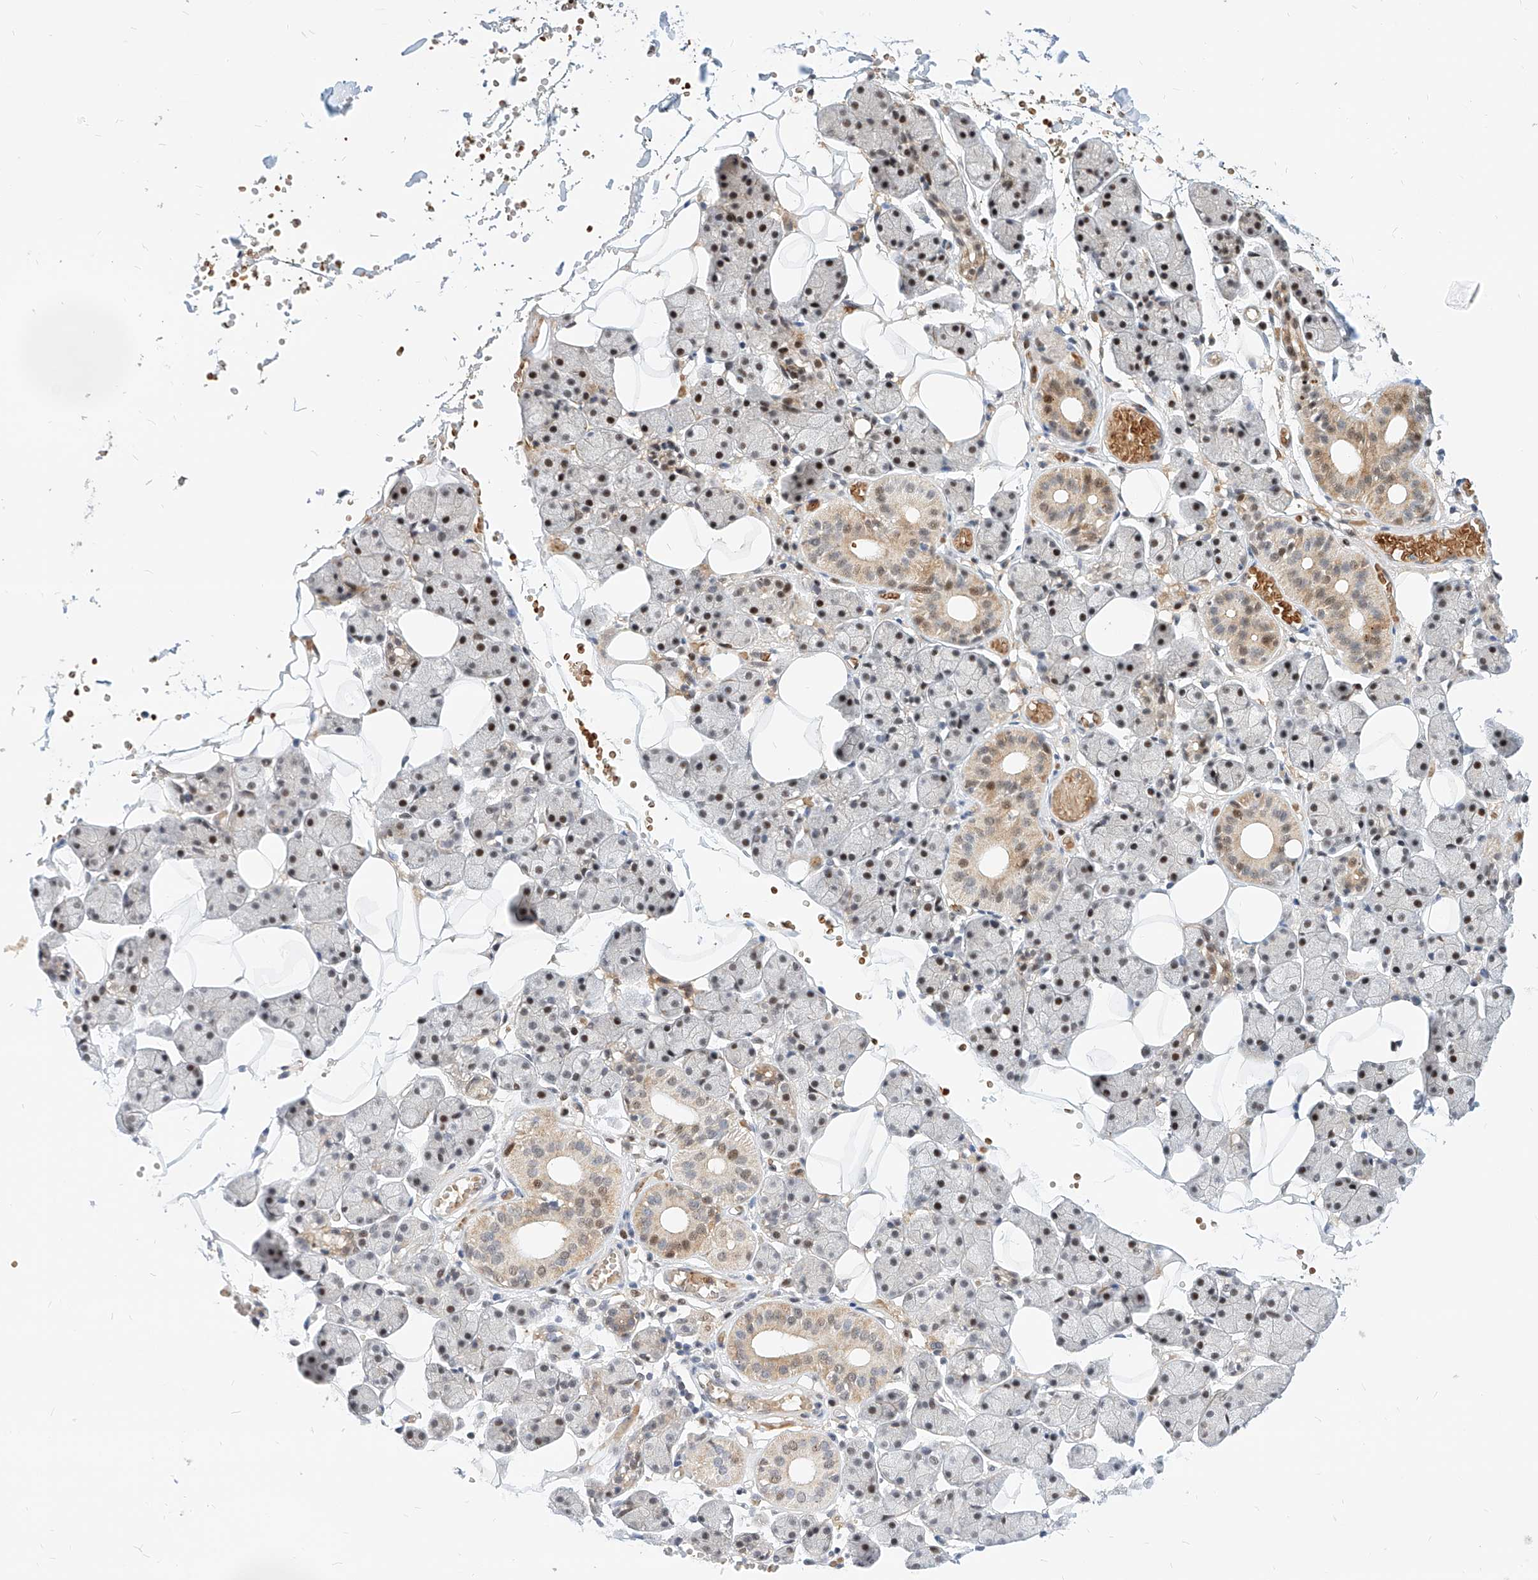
{"staining": {"intensity": "moderate", "quantity": "25%-75%", "location": "cytoplasmic/membranous,nuclear"}, "tissue": "salivary gland", "cell_type": "Glandular cells", "image_type": "normal", "snomed": [{"axis": "morphology", "description": "Normal tissue, NOS"}, {"axis": "topography", "description": "Salivary gland"}], "caption": "A high-resolution photomicrograph shows immunohistochemistry (IHC) staining of unremarkable salivary gland, which displays moderate cytoplasmic/membranous,nuclear positivity in about 25%-75% of glandular cells. (Brightfield microscopy of DAB IHC at high magnification).", "gene": "CBX8", "patient": {"sex": "female", "age": 33}}